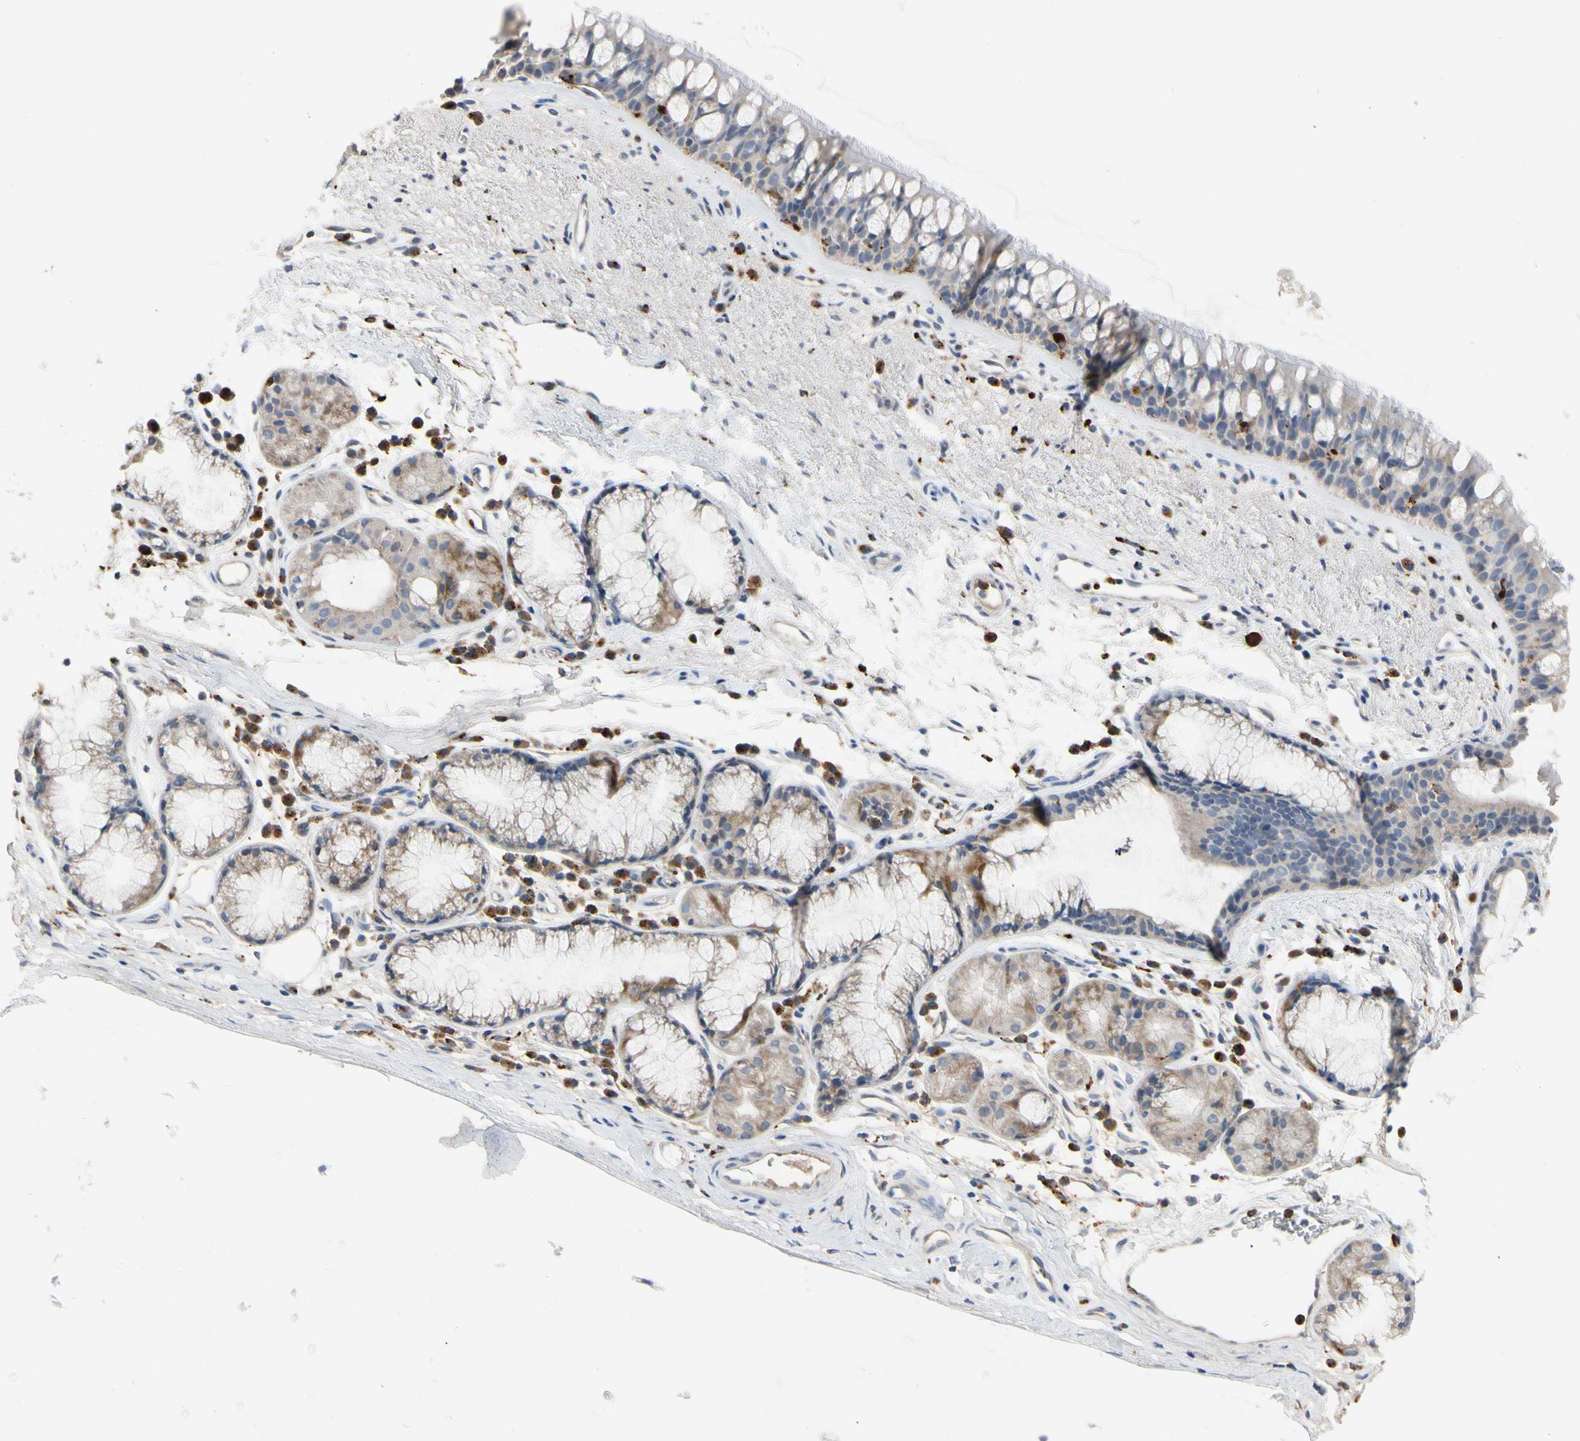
{"staining": {"intensity": "weak", "quantity": "25%-75%", "location": "cytoplasmic/membranous"}, "tissue": "bronchus", "cell_type": "Respiratory epithelial cells", "image_type": "normal", "snomed": [{"axis": "morphology", "description": "Normal tissue, NOS"}, {"axis": "topography", "description": "Bronchus"}], "caption": "This is a histology image of IHC staining of normal bronchus, which shows weak positivity in the cytoplasmic/membranous of respiratory epithelial cells.", "gene": "ADA2", "patient": {"sex": "female", "age": 54}}